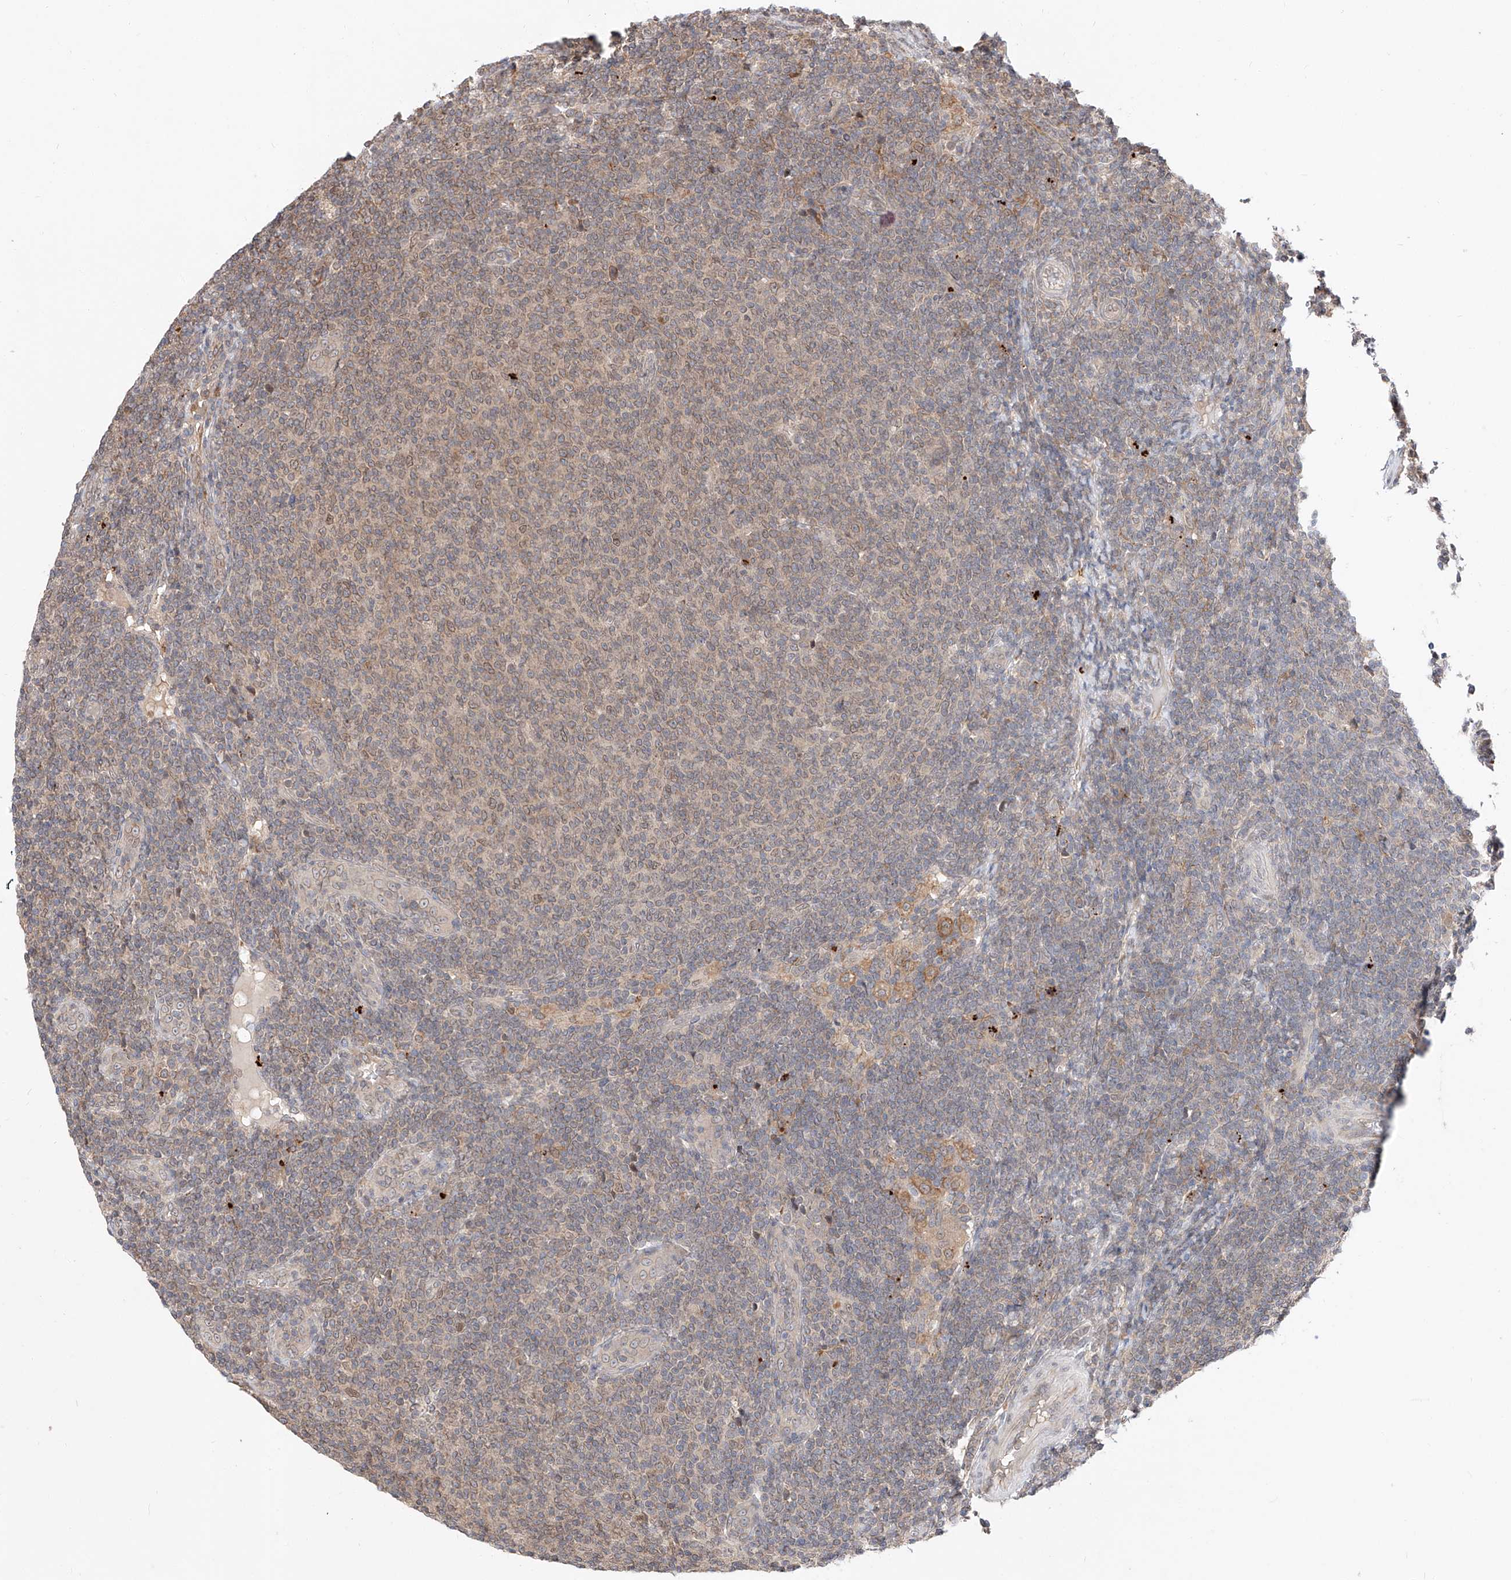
{"staining": {"intensity": "weak", "quantity": "25%-75%", "location": "cytoplasmic/membranous"}, "tissue": "lymphoma", "cell_type": "Tumor cells", "image_type": "cancer", "snomed": [{"axis": "morphology", "description": "Malignant lymphoma, non-Hodgkin's type, Low grade"}, {"axis": "topography", "description": "Lymph node"}], "caption": "Immunohistochemistry image of neoplastic tissue: human lymphoma stained using IHC shows low levels of weak protein expression localized specifically in the cytoplasmic/membranous of tumor cells, appearing as a cytoplasmic/membranous brown color.", "gene": "DIRAS3", "patient": {"sex": "male", "age": 66}}